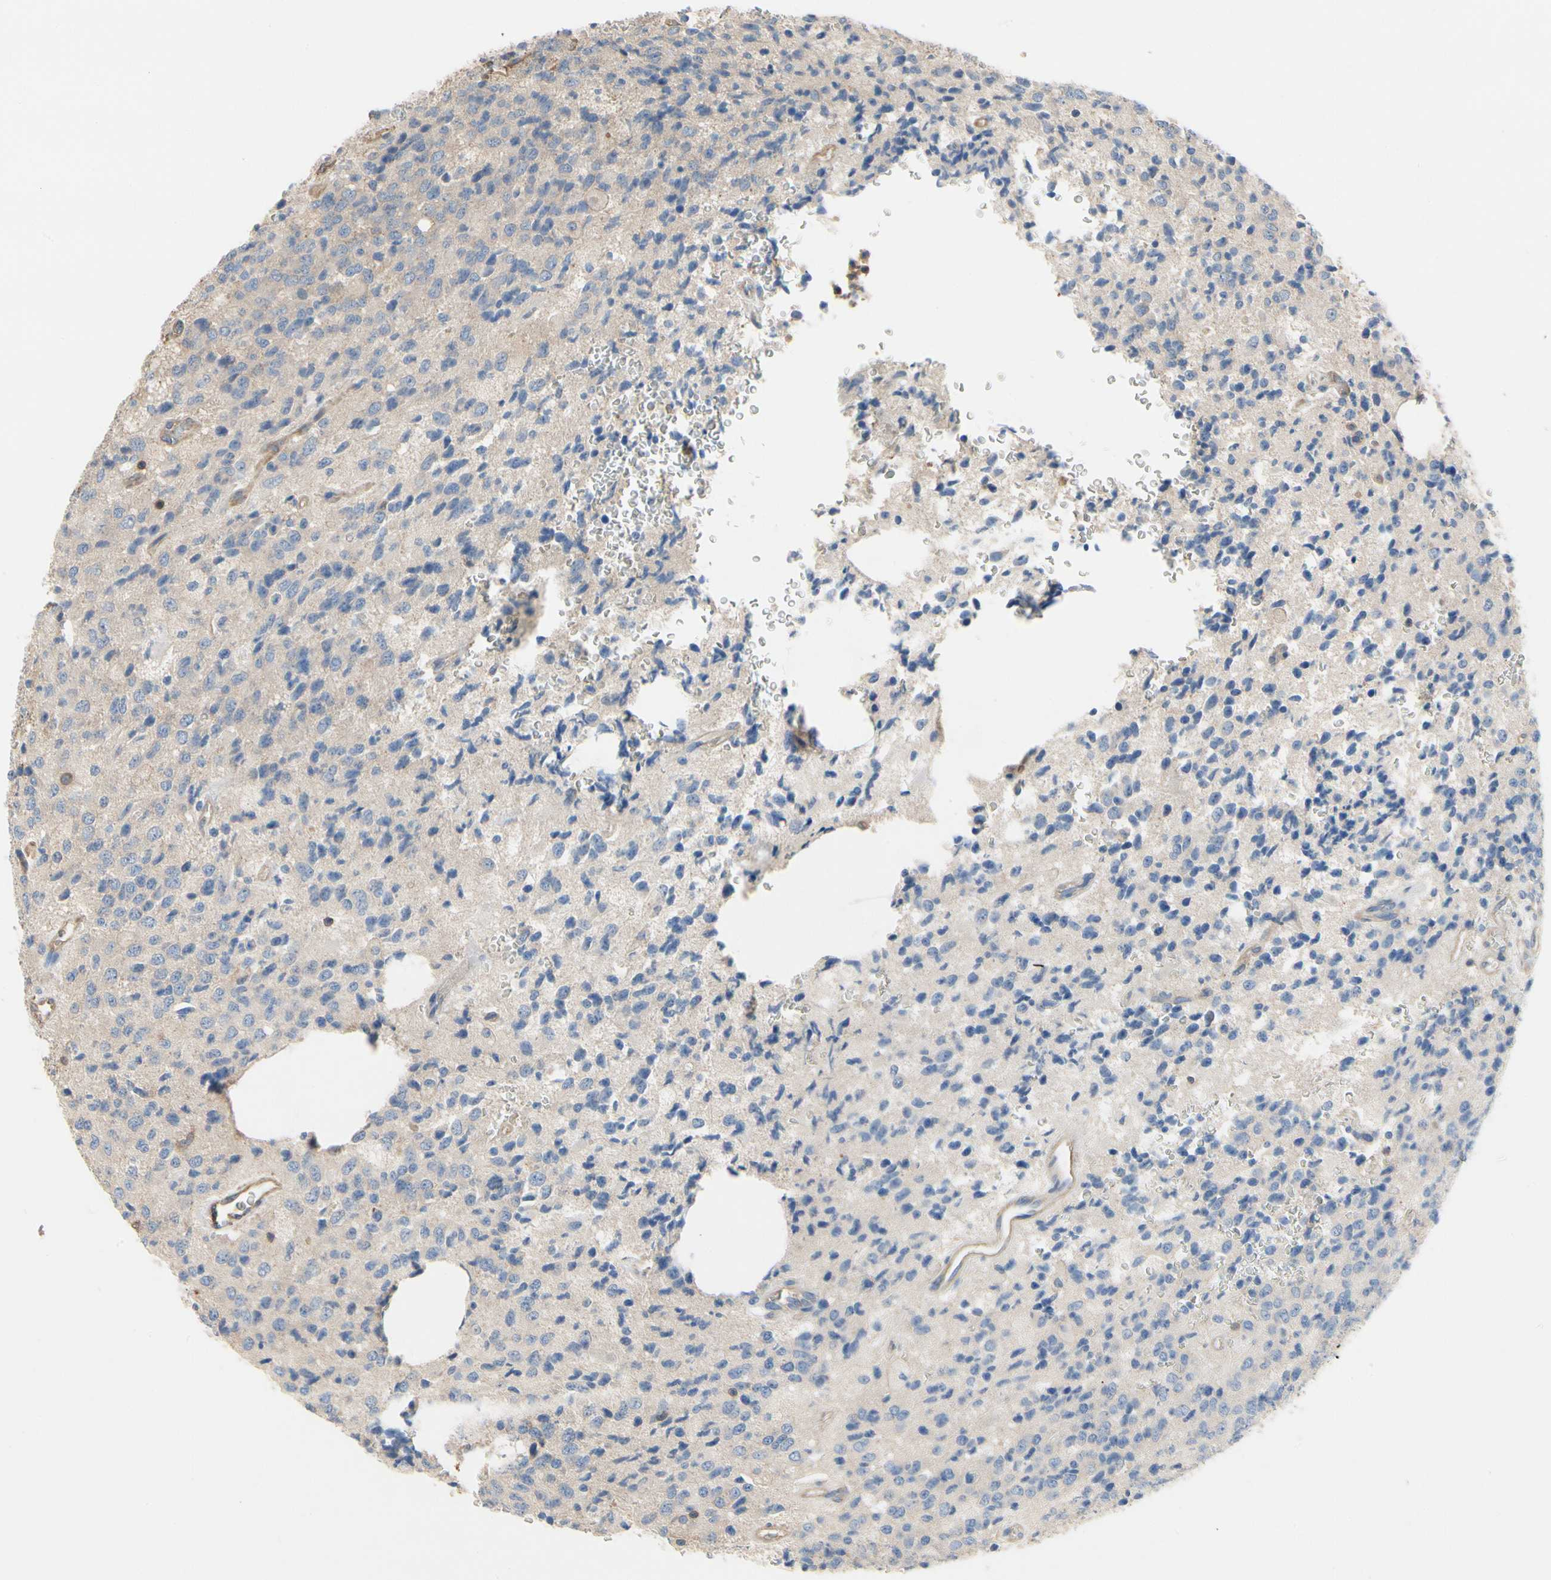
{"staining": {"intensity": "negative", "quantity": "none", "location": "none"}, "tissue": "glioma", "cell_type": "Tumor cells", "image_type": "cancer", "snomed": [{"axis": "morphology", "description": "Glioma, malignant, High grade"}, {"axis": "topography", "description": "pancreas cauda"}], "caption": "IHC image of human malignant glioma (high-grade) stained for a protein (brown), which shows no expression in tumor cells.", "gene": "PDZK1", "patient": {"sex": "male", "age": 60}}